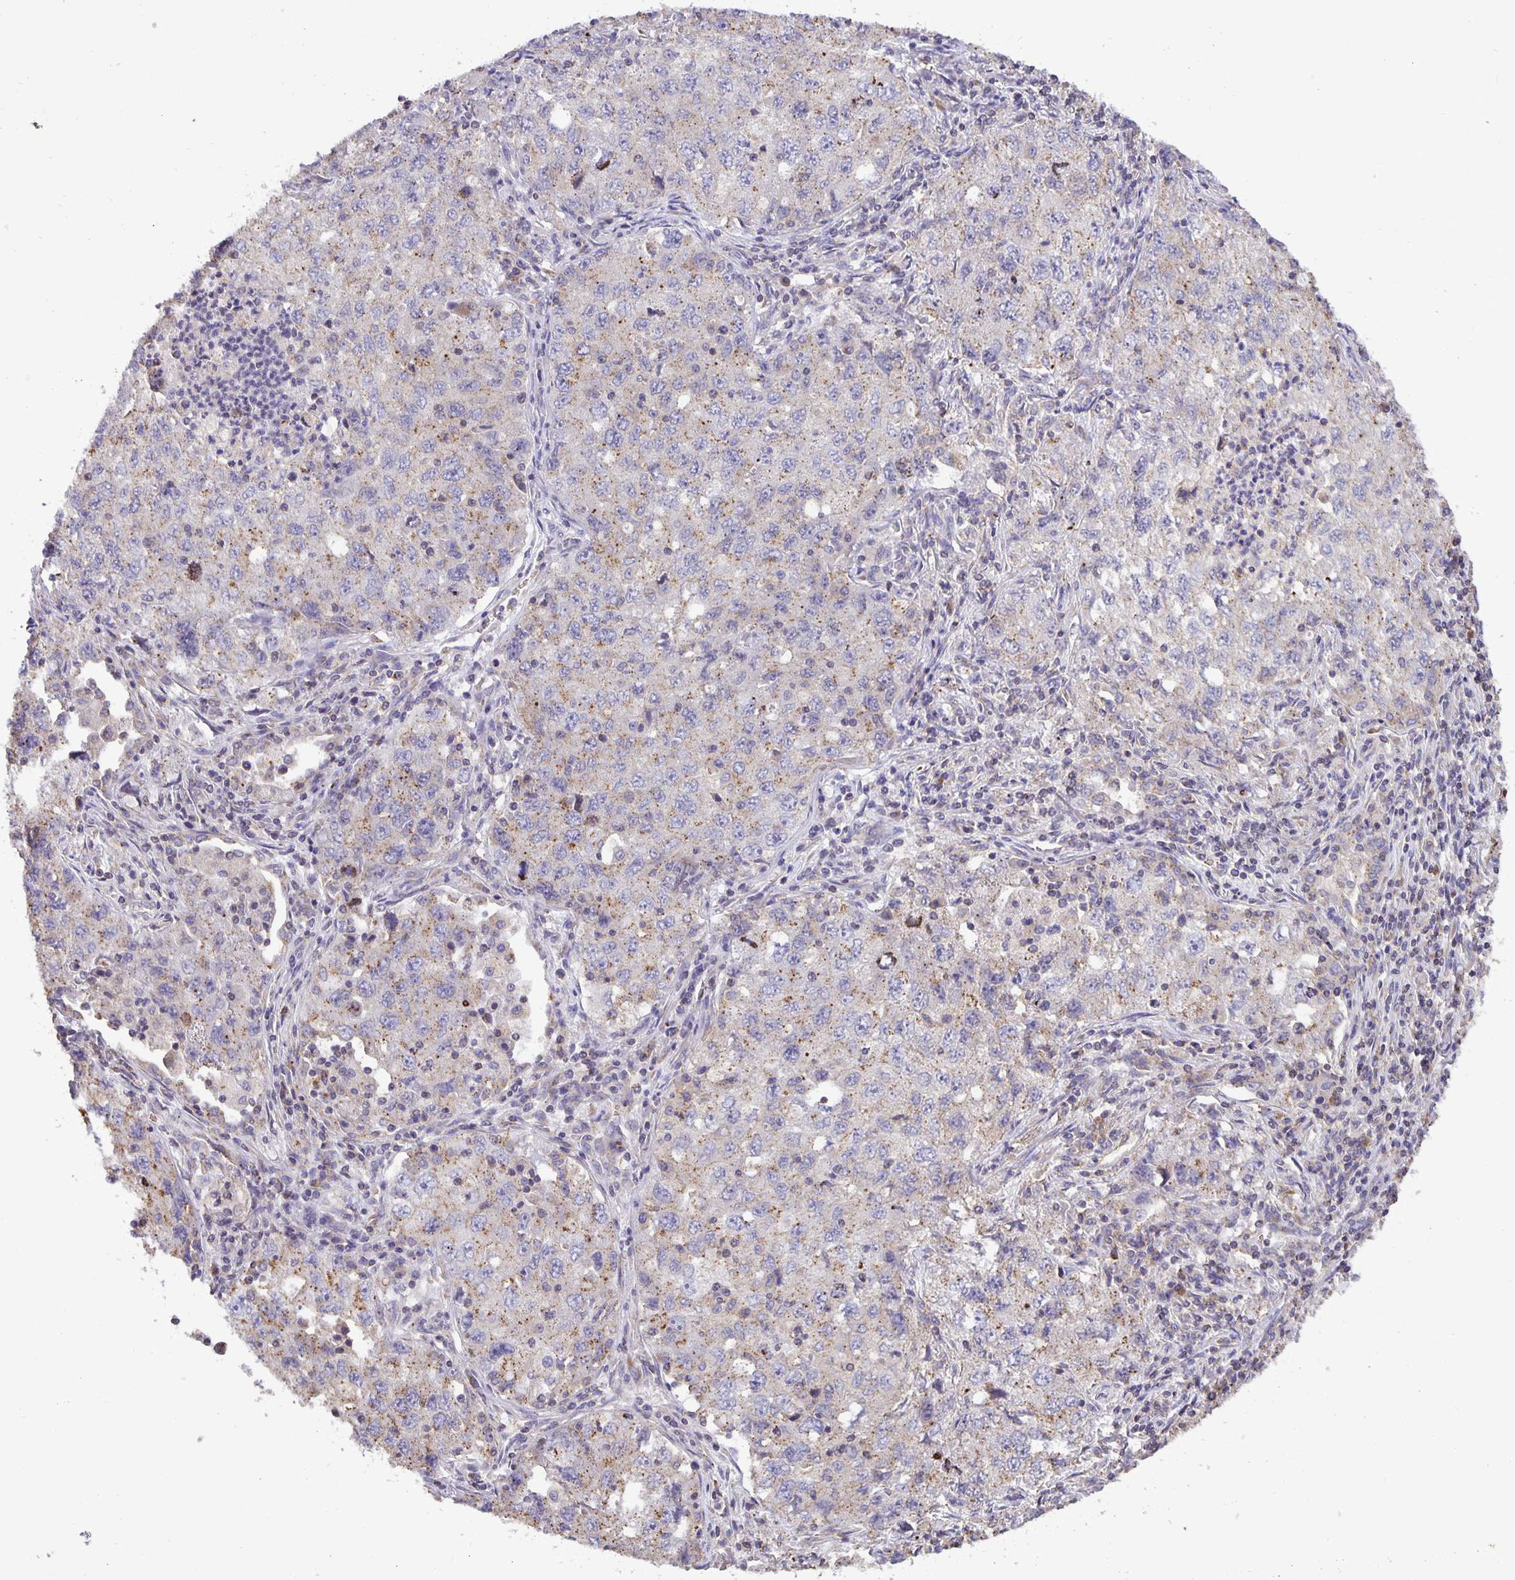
{"staining": {"intensity": "moderate", "quantity": "<25%", "location": "cytoplasmic/membranous"}, "tissue": "lung cancer", "cell_type": "Tumor cells", "image_type": "cancer", "snomed": [{"axis": "morphology", "description": "Adenocarcinoma, NOS"}, {"axis": "topography", "description": "Lung"}], "caption": "Immunohistochemistry (IHC) micrograph of neoplastic tissue: human adenocarcinoma (lung) stained using immunohistochemistry shows low levels of moderate protein expression localized specifically in the cytoplasmic/membranous of tumor cells, appearing as a cytoplasmic/membranous brown color.", "gene": "TMEM71", "patient": {"sex": "female", "age": 57}}